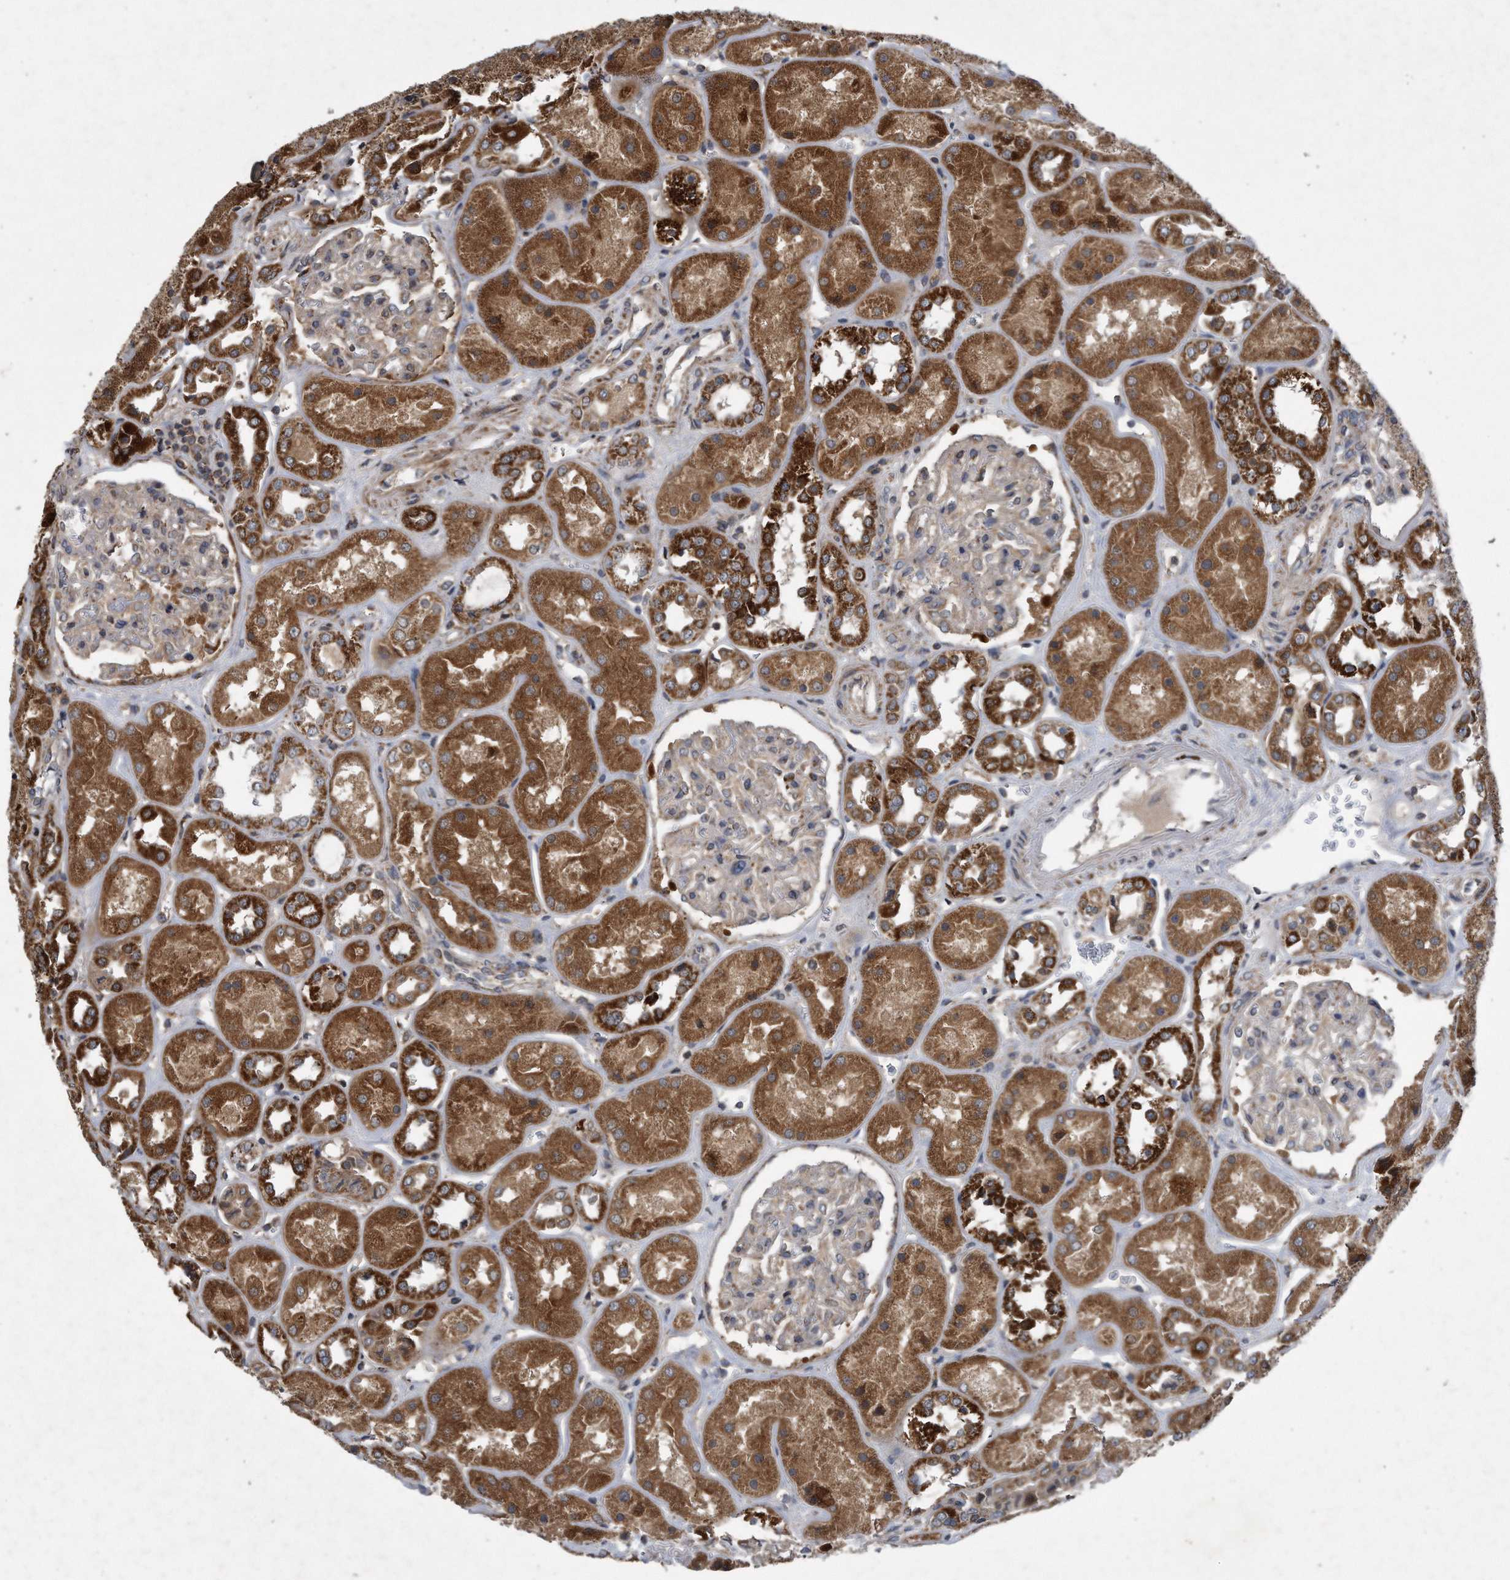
{"staining": {"intensity": "moderate", "quantity": "<25%", "location": "cytoplasmic/membranous"}, "tissue": "kidney", "cell_type": "Cells in glomeruli", "image_type": "normal", "snomed": [{"axis": "morphology", "description": "Normal tissue, NOS"}, {"axis": "topography", "description": "Kidney"}], "caption": "The micrograph exhibits immunohistochemical staining of unremarkable kidney. There is moderate cytoplasmic/membranous staining is seen in about <25% of cells in glomeruli. (DAB IHC with brightfield microscopy, high magnification).", "gene": "ALPK2", "patient": {"sex": "male", "age": 70}}